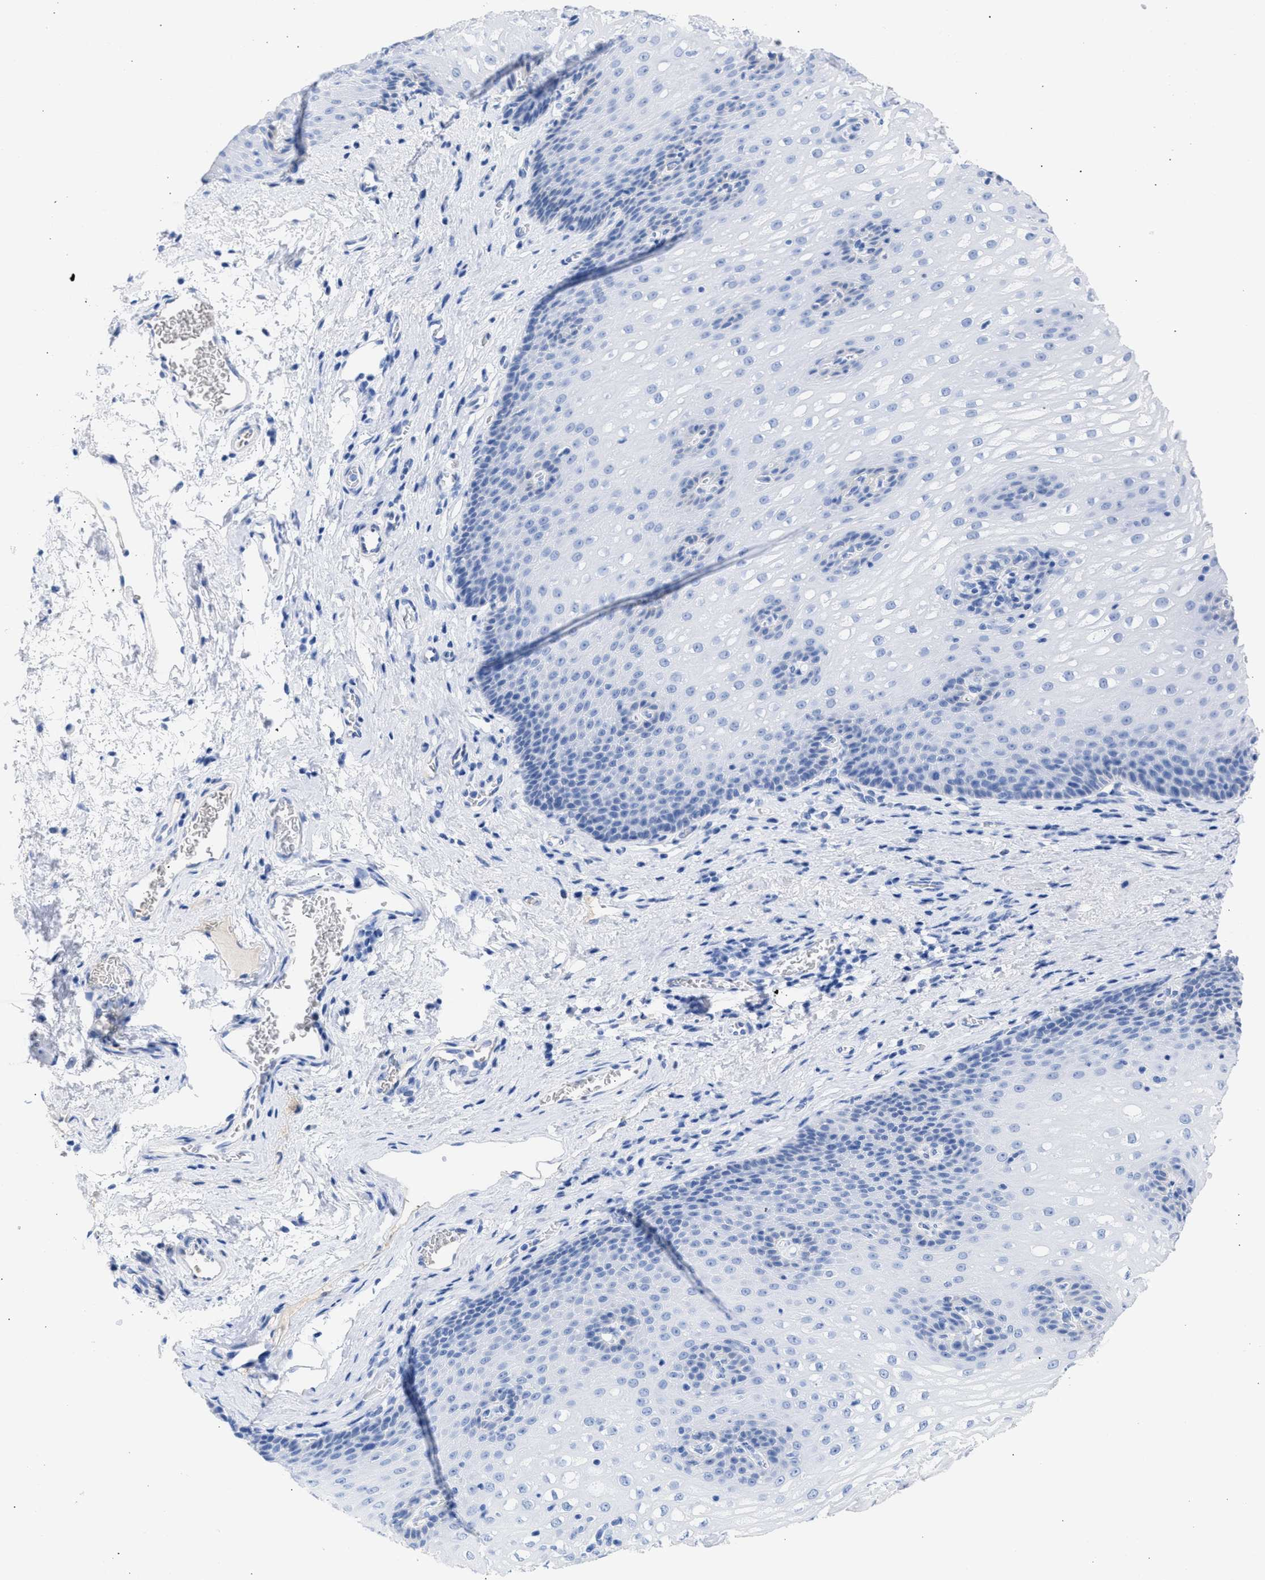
{"staining": {"intensity": "negative", "quantity": "none", "location": "none"}, "tissue": "esophagus", "cell_type": "Squamous epithelial cells", "image_type": "normal", "snomed": [{"axis": "morphology", "description": "Normal tissue, NOS"}, {"axis": "topography", "description": "Esophagus"}], "caption": "Immunohistochemical staining of normal esophagus exhibits no significant positivity in squamous epithelial cells. (DAB immunohistochemistry, high magnification).", "gene": "RSPH1", "patient": {"sex": "male", "age": 48}}